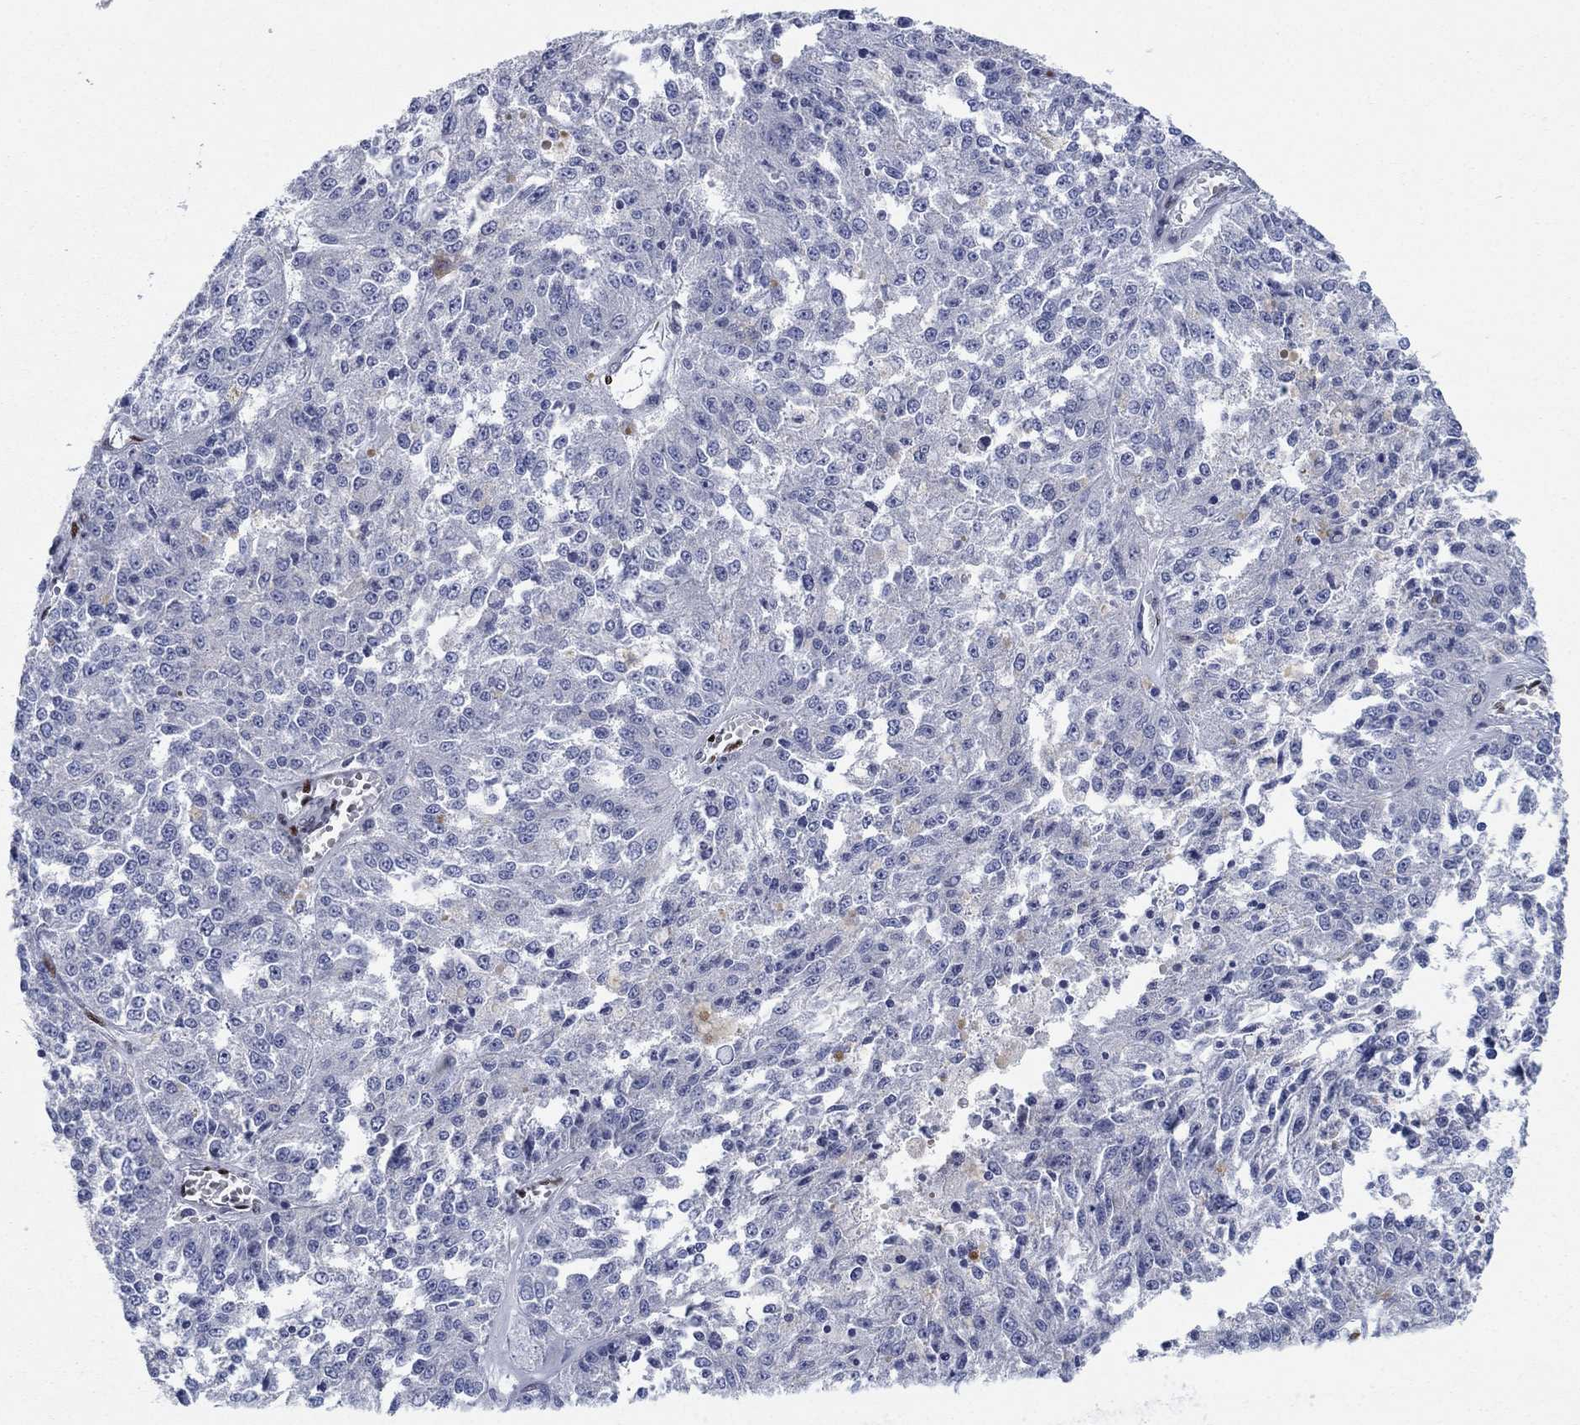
{"staining": {"intensity": "negative", "quantity": "none", "location": "none"}, "tissue": "melanoma", "cell_type": "Tumor cells", "image_type": "cancer", "snomed": [{"axis": "morphology", "description": "Malignant melanoma, Metastatic site"}, {"axis": "topography", "description": "Lymph node"}], "caption": "Histopathology image shows no significant protein staining in tumor cells of melanoma.", "gene": "ZEB1", "patient": {"sex": "female", "age": 64}}